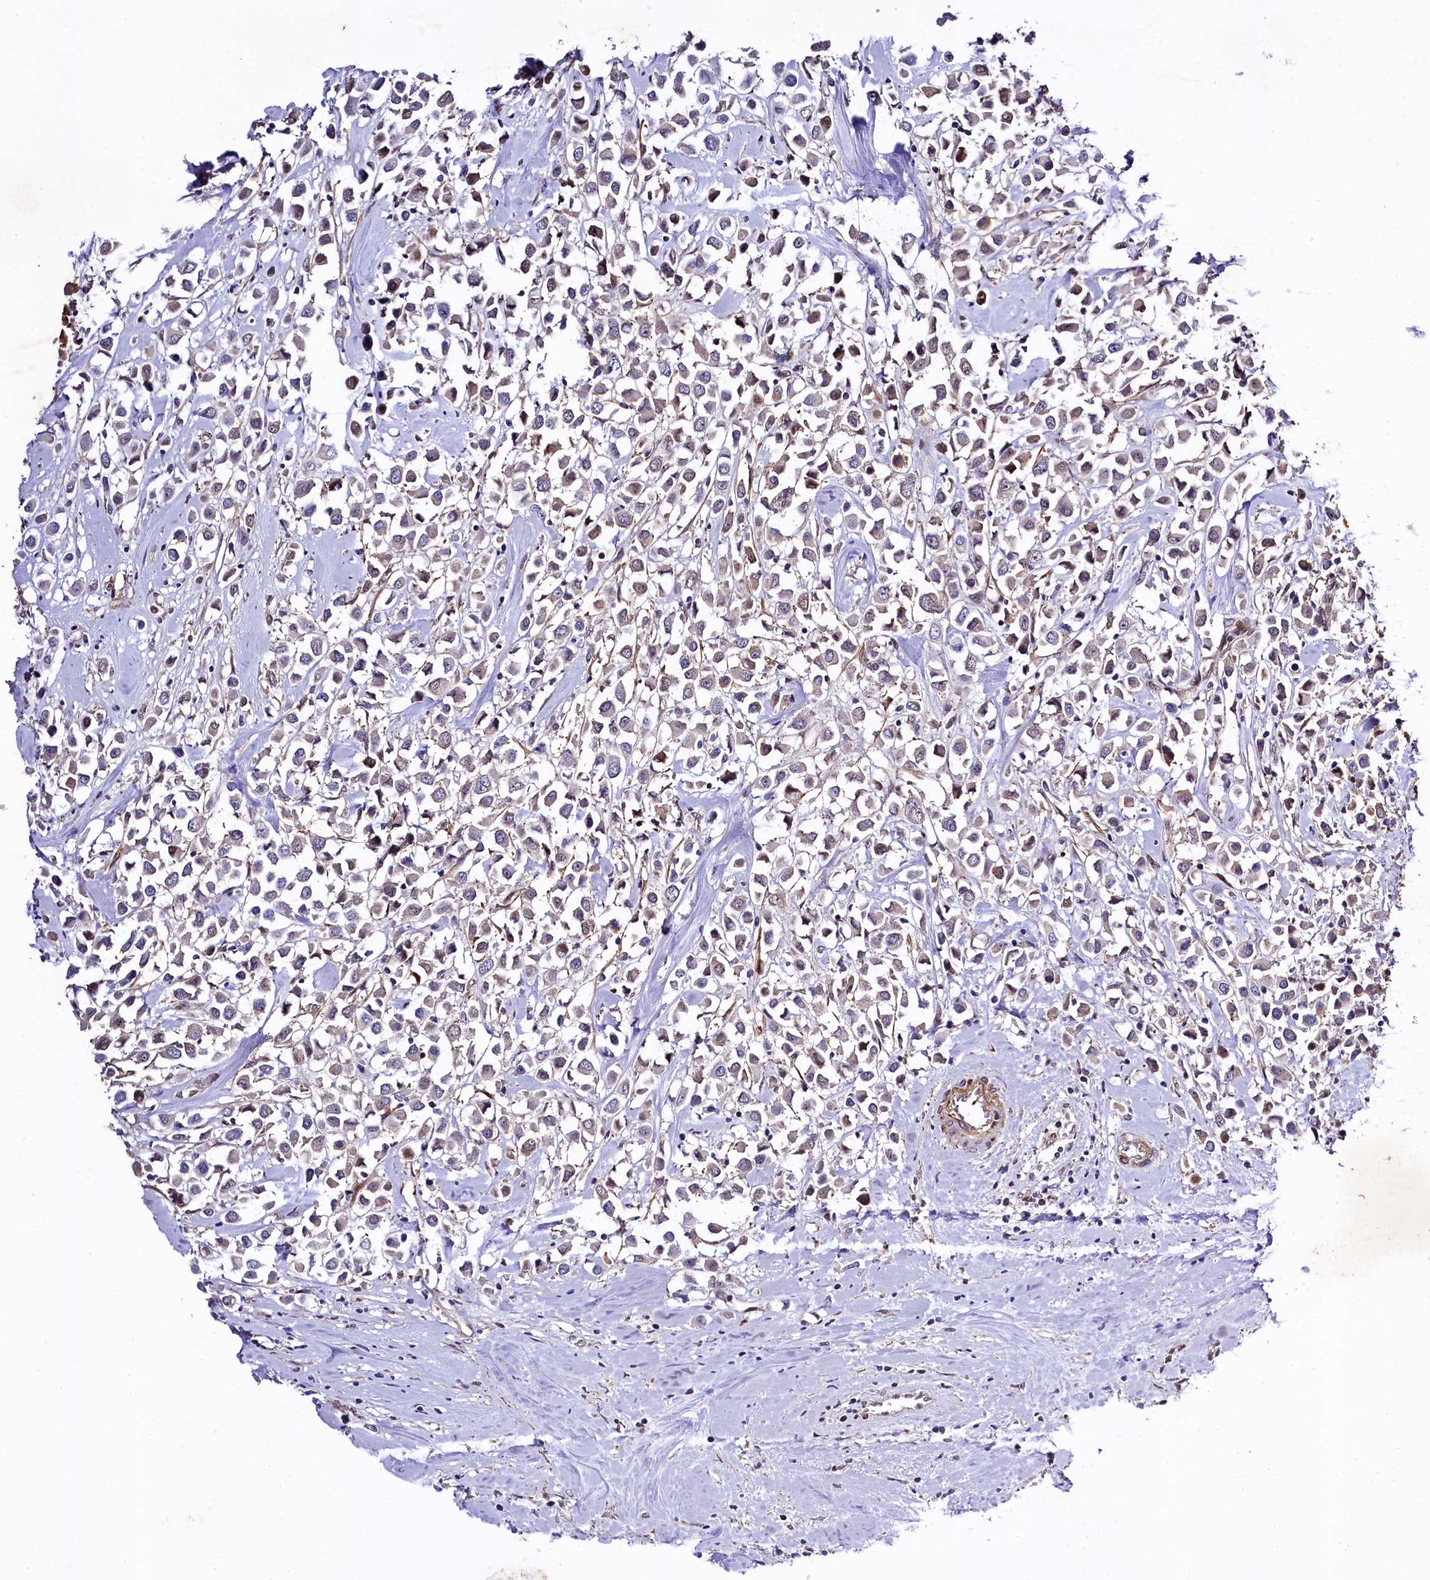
{"staining": {"intensity": "weak", "quantity": "<25%", "location": "nuclear"}, "tissue": "breast cancer", "cell_type": "Tumor cells", "image_type": "cancer", "snomed": [{"axis": "morphology", "description": "Duct carcinoma"}, {"axis": "topography", "description": "Breast"}], "caption": "Protein analysis of intraductal carcinoma (breast) reveals no significant staining in tumor cells. (Brightfield microscopy of DAB (3,3'-diaminobenzidine) immunohistochemistry at high magnification).", "gene": "SAMD10", "patient": {"sex": "female", "age": 61}}